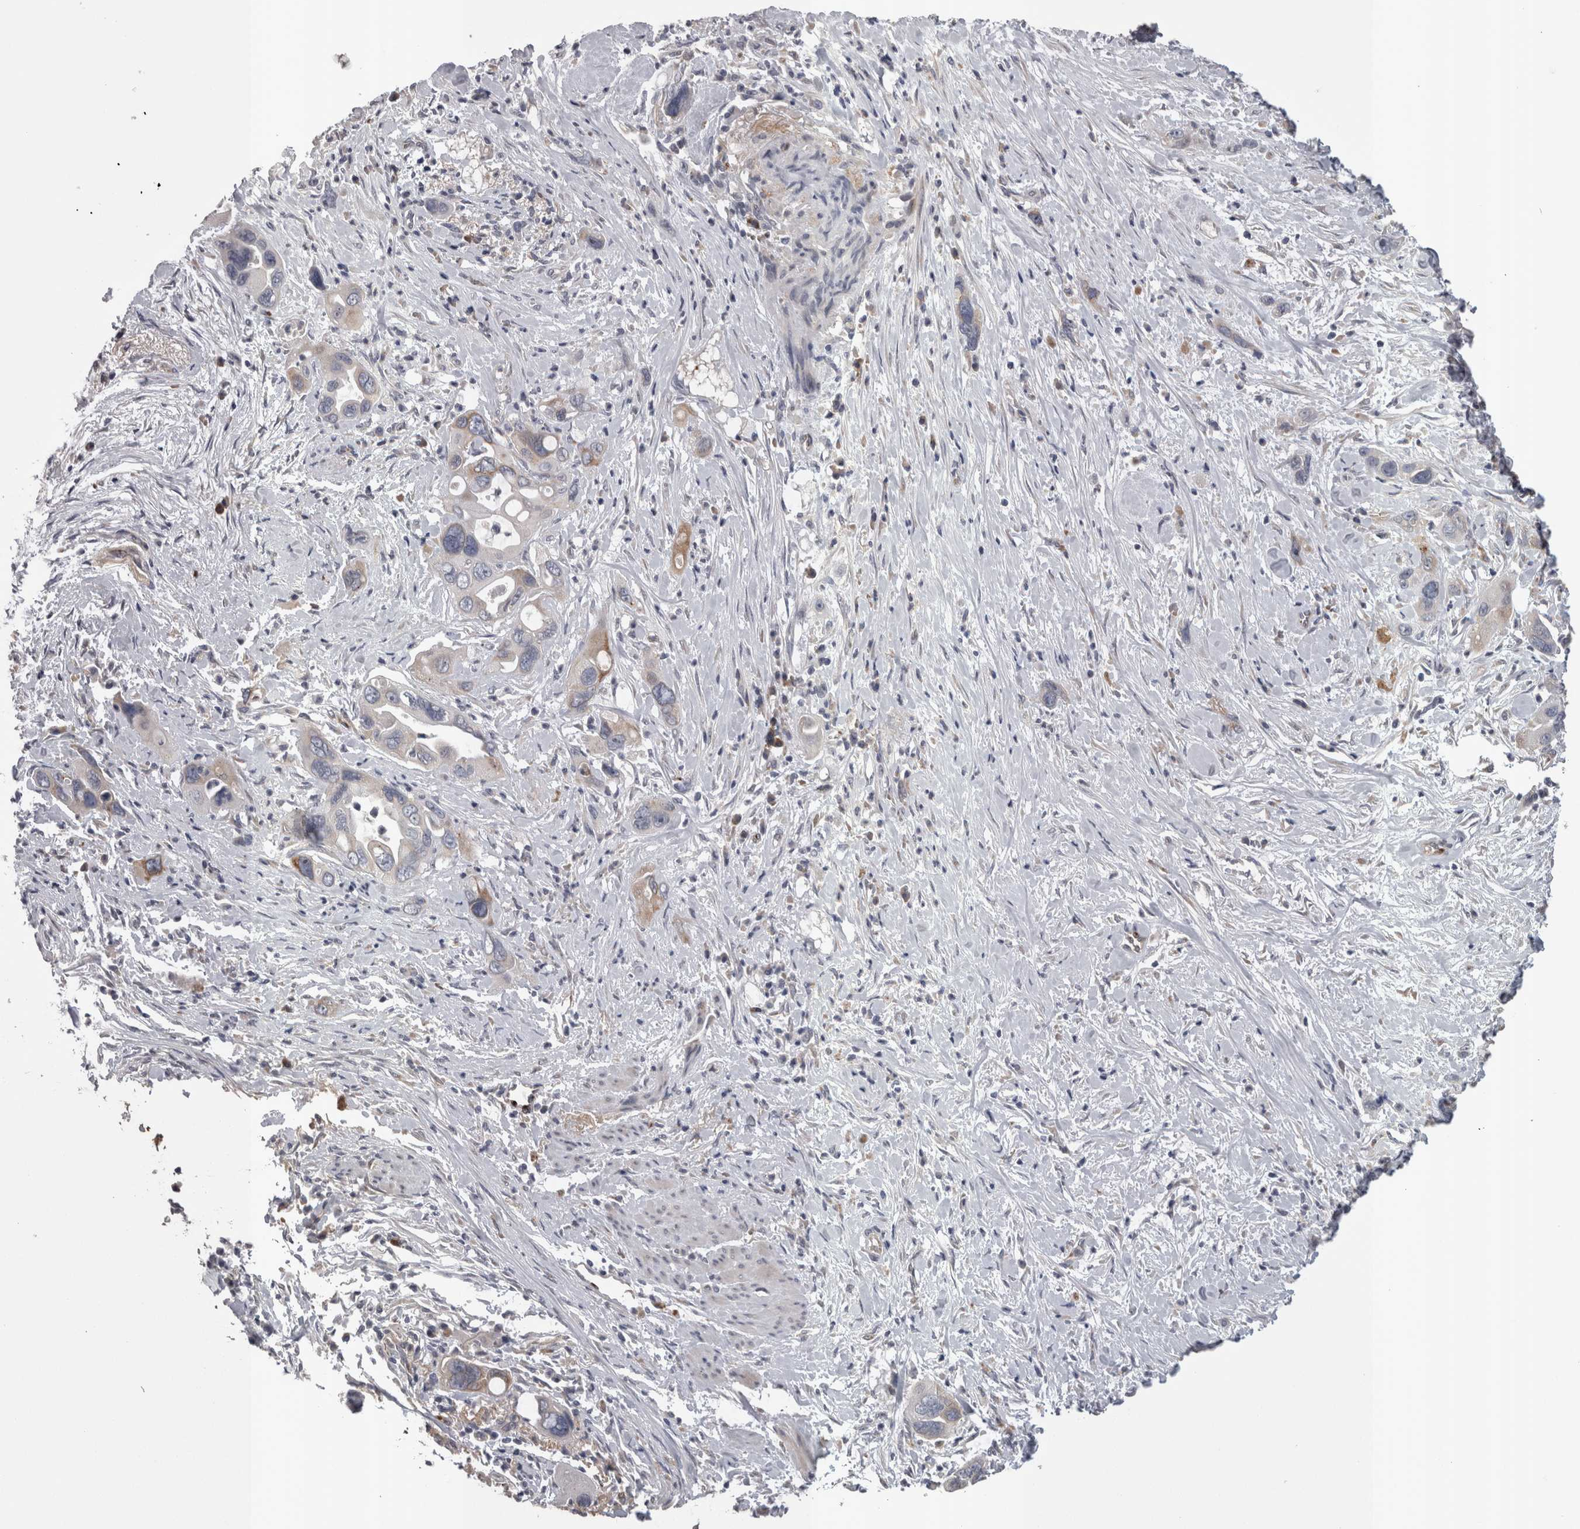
{"staining": {"intensity": "weak", "quantity": "<25%", "location": "cytoplasmic/membranous"}, "tissue": "pancreatic cancer", "cell_type": "Tumor cells", "image_type": "cancer", "snomed": [{"axis": "morphology", "description": "Adenocarcinoma, NOS"}, {"axis": "topography", "description": "Pancreas"}], "caption": "There is no significant positivity in tumor cells of adenocarcinoma (pancreatic). The staining is performed using DAB (3,3'-diaminobenzidine) brown chromogen with nuclei counter-stained in using hematoxylin.", "gene": "STC1", "patient": {"sex": "female", "age": 70}}